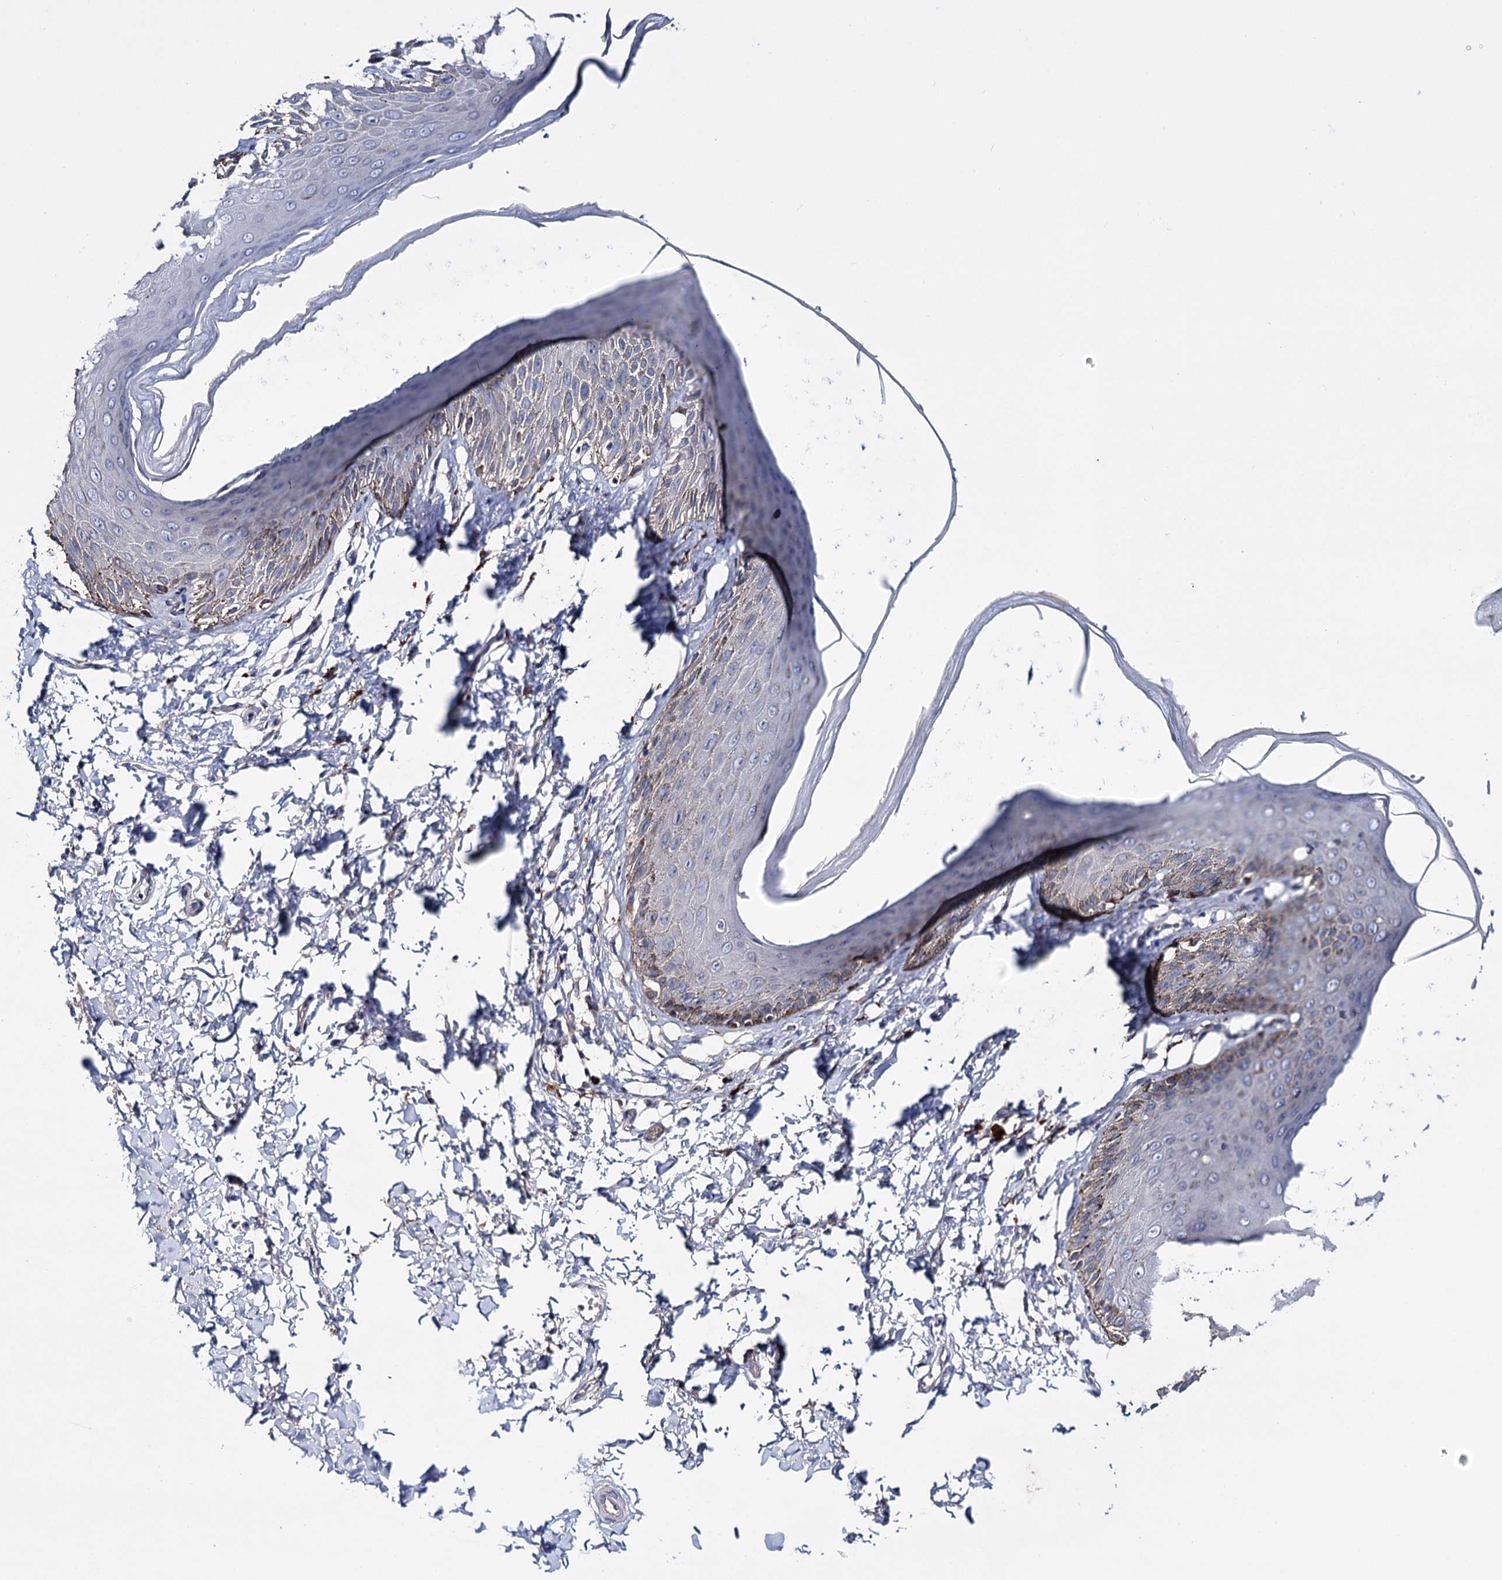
{"staining": {"intensity": "moderate", "quantity": "<25%", "location": "cytoplasmic/membranous"}, "tissue": "skin", "cell_type": "Epidermal cells", "image_type": "normal", "snomed": [{"axis": "morphology", "description": "Normal tissue, NOS"}, {"axis": "topography", "description": "Anal"}], "caption": "Immunohistochemistry image of benign skin: human skin stained using IHC demonstrates low levels of moderate protein expression localized specifically in the cytoplasmic/membranous of epidermal cells, appearing as a cytoplasmic/membranous brown color.", "gene": "PPP1R32", "patient": {"sex": "male", "age": 44}}